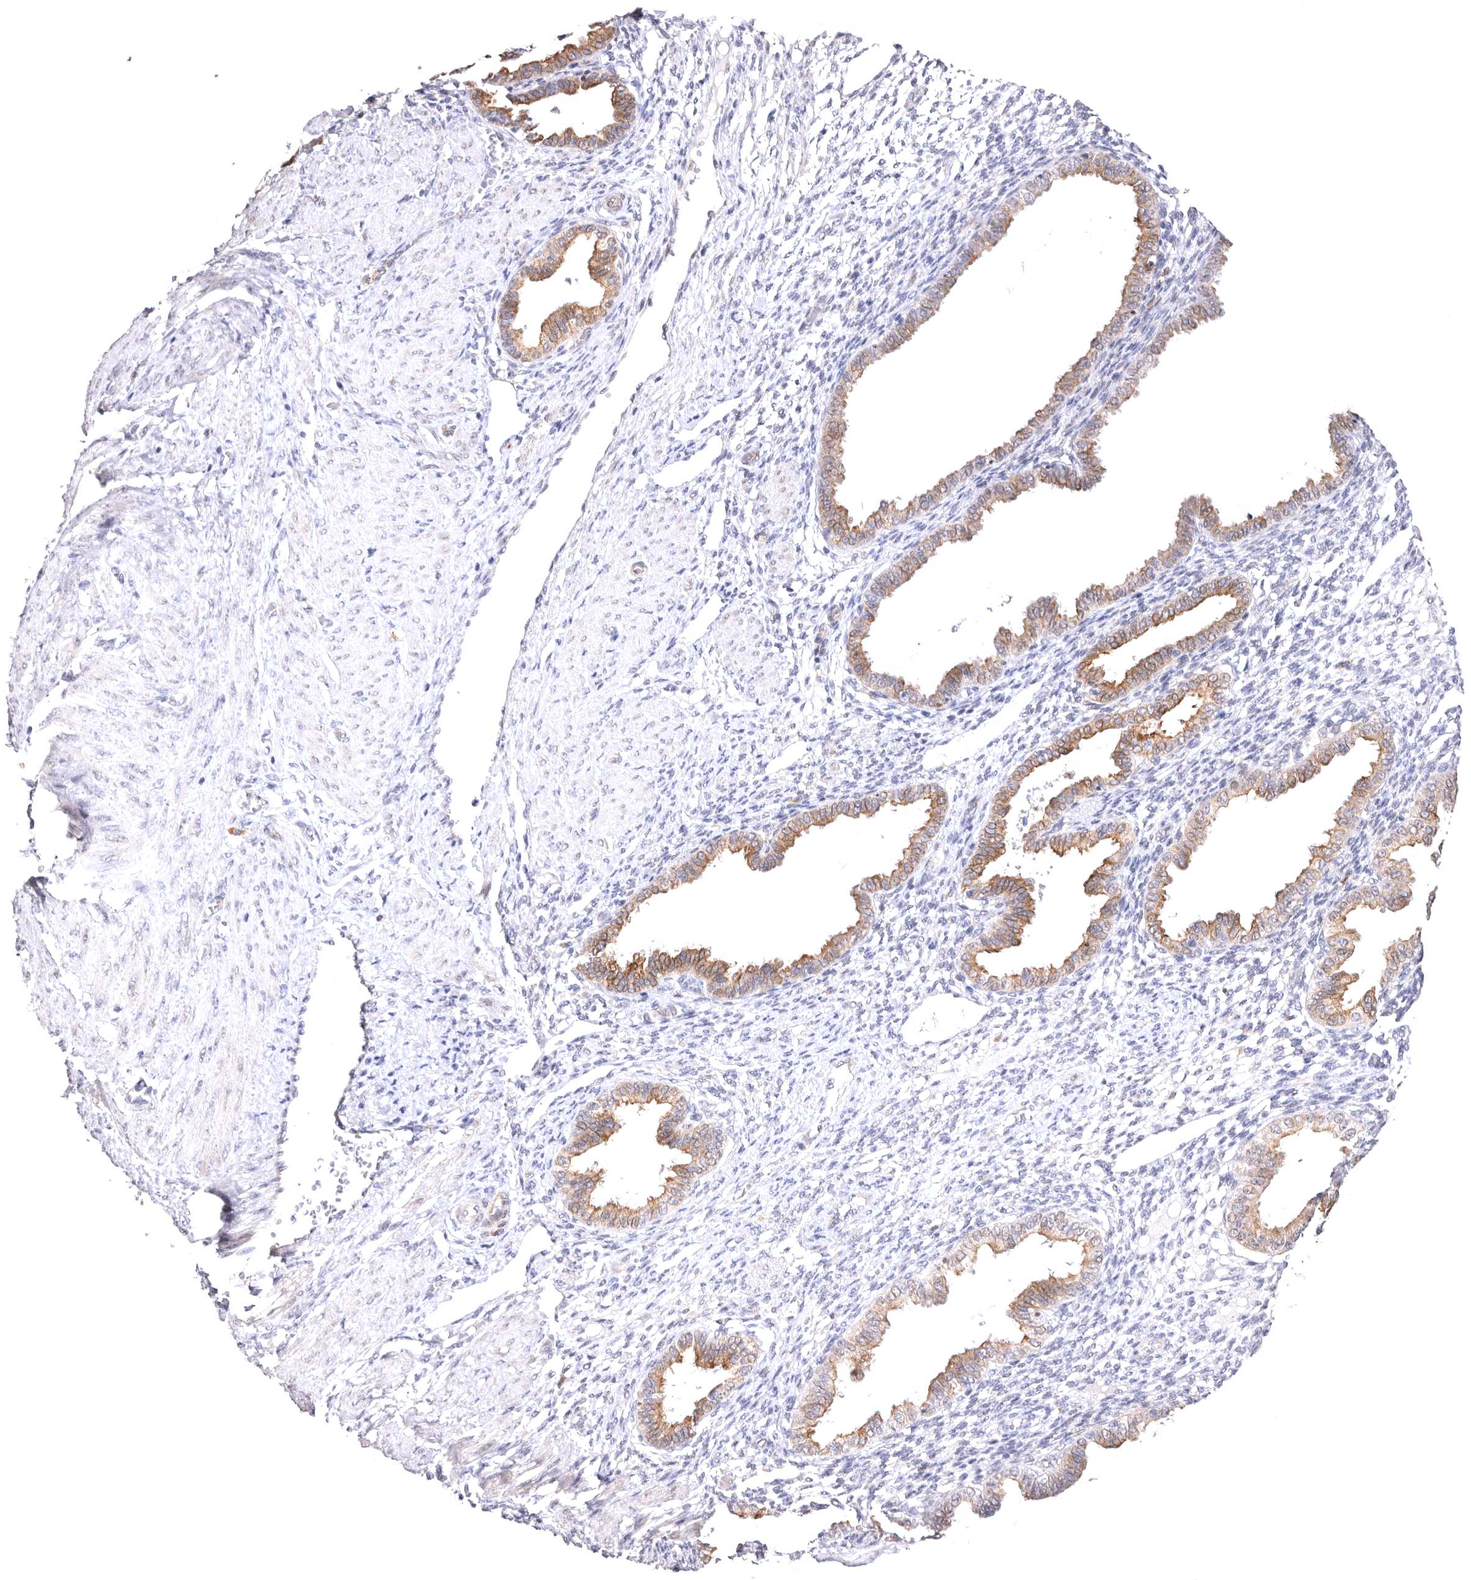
{"staining": {"intensity": "negative", "quantity": "none", "location": "none"}, "tissue": "endometrium", "cell_type": "Cells in endometrial stroma", "image_type": "normal", "snomed": [{"axis": "morphology", "description": "Normal tissue, NOS"}, {"axis": "topography", "description": "Endometrium"}], "caption": "IHC micrograph of normal endometrium: endometrium stained with DAB shows no significant protein positivity in cells in endometrial stroma.", "gene": "VPS45", "patient": {"sex": "female", "age": 33}}